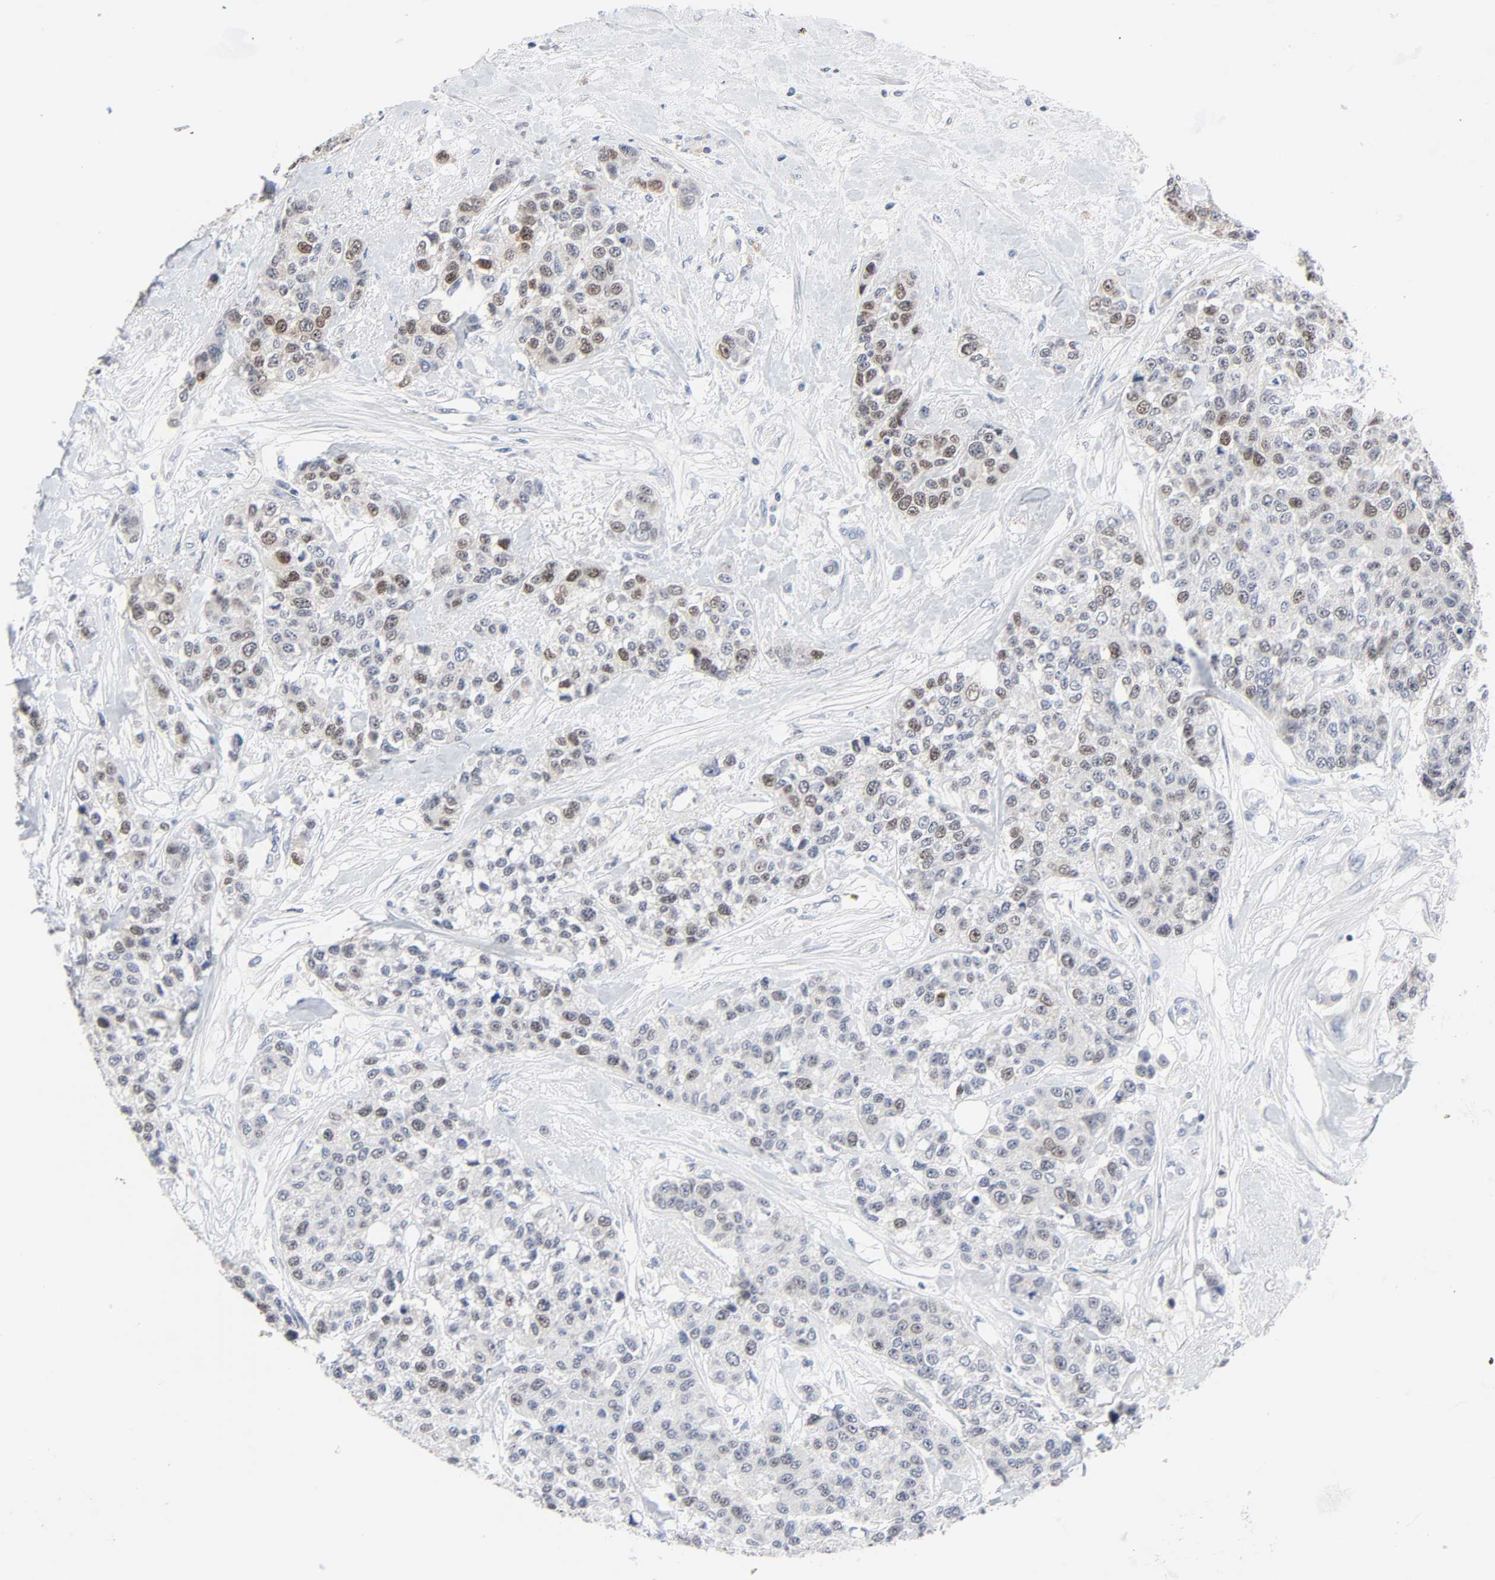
{"staining": {"intensity": "weak", "quantity": "25%-75%", "location": "nuclear"}, "tissue": "breast cancer", "cell_type": "Tumor cells", "image_type": "cancer", "snomed": [{"axis": "morphology", "description": "Duct carcinoma"}, {"axis": "topography", "description": "Breast"}], "caption": "Breast intraductal carcinoma stained for a protein demonstrates weak nuclear positivity in tumor cells. (DAB IHC, brown staining for protein, blue staining for nuclei).", "gene": "WEE1", "patient": {"sex": "female", "age": 51}}